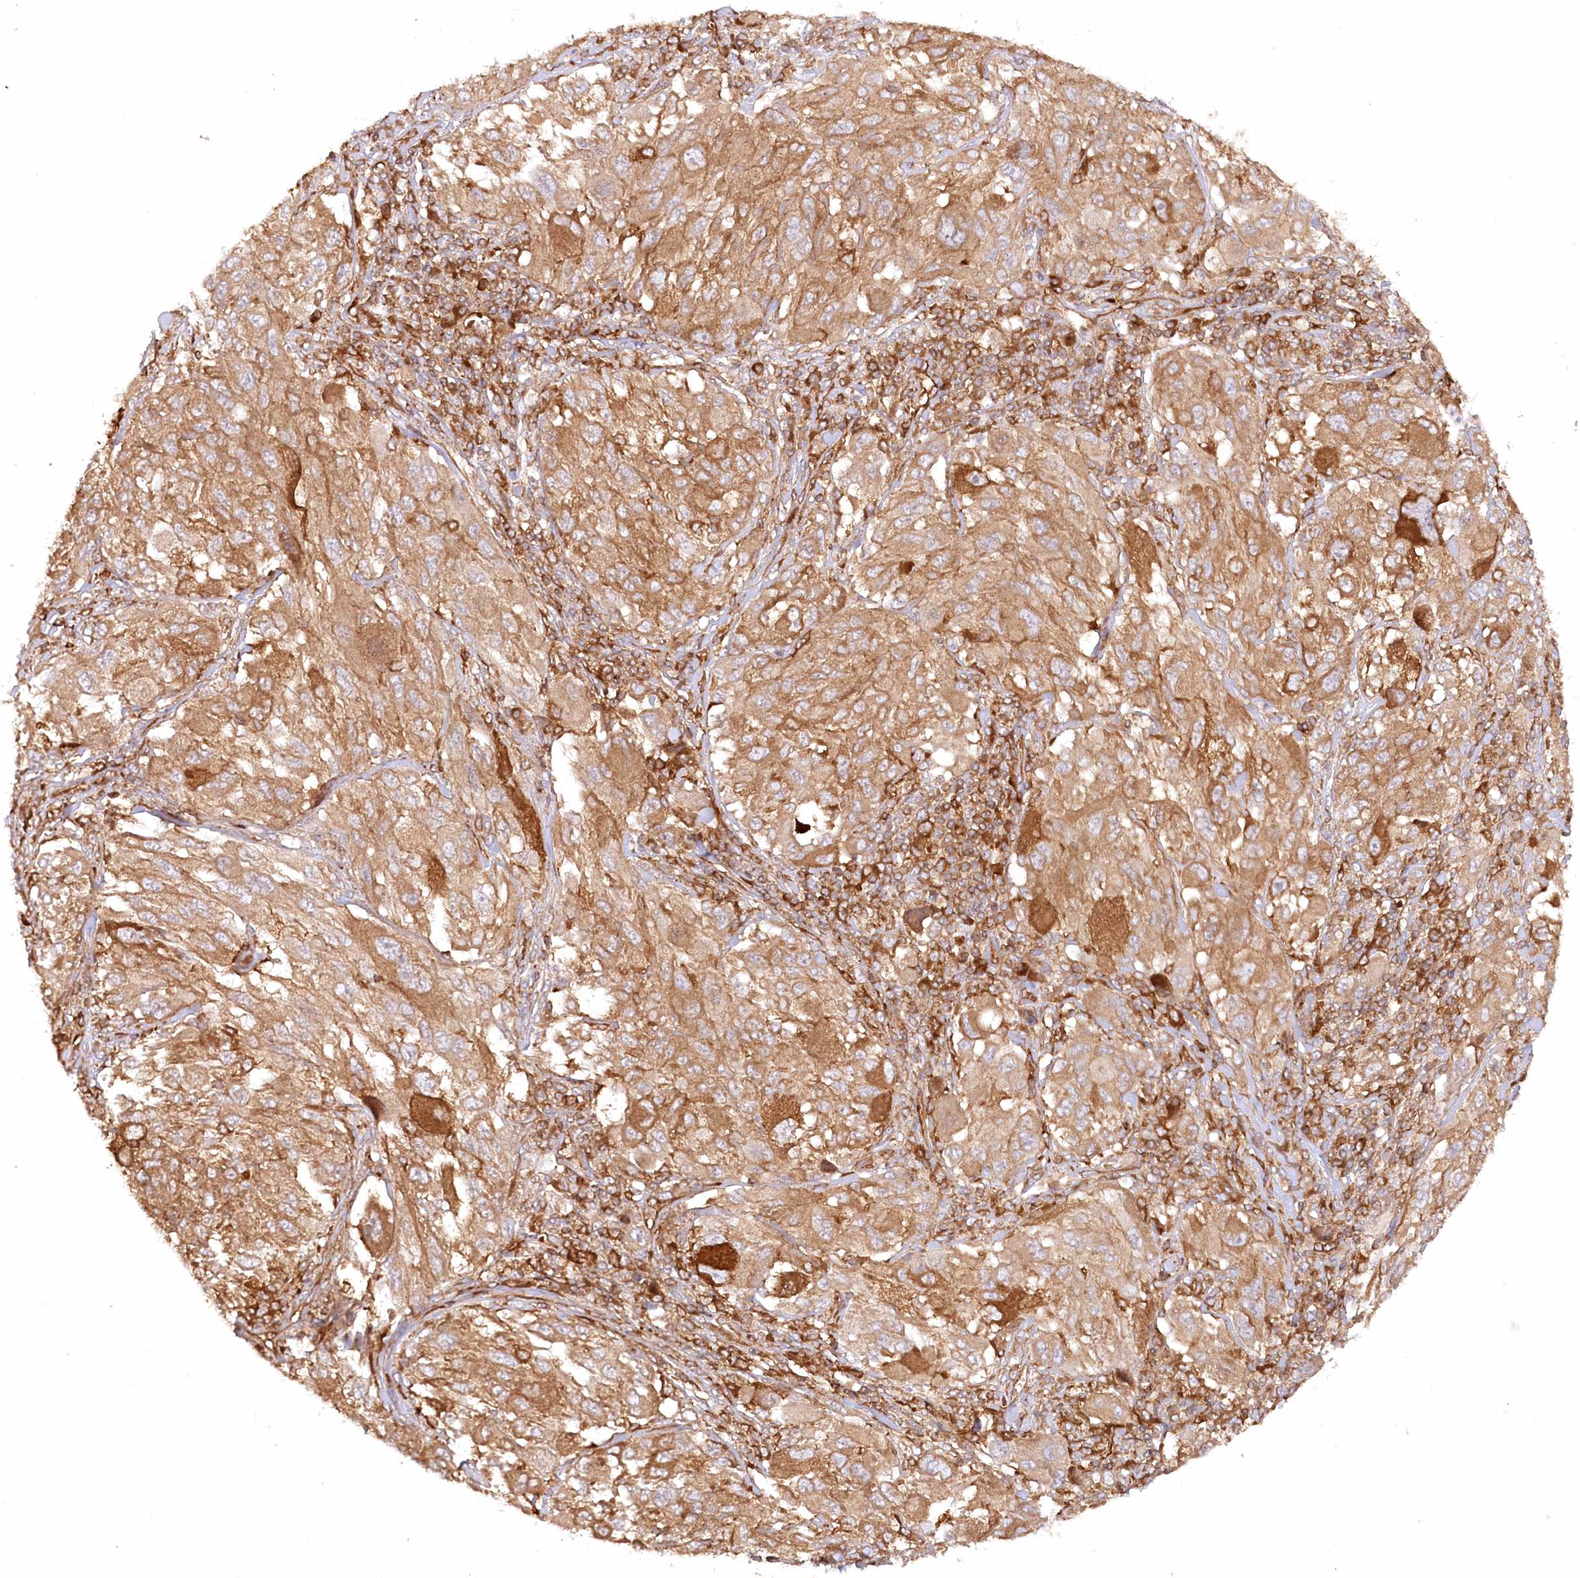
{"staining": {"intensity": "moderate", "quantity": ">75%", "location": "cytoplasmic/membranous"}, "tissue": "melanoma", "cell_type": "Tumor cells", "image_type": "cancer", "snomed": [{"axis": "morphology", "description": "Malignant melanoma, NOS"}, {"axis": "topography", "description": "Skin"}], "caption": "An IHC photomicrograph of neoplastic tissue is shown. Protein staining in brown labels moderate cytoplasmic/membranous positivity in melanoma within tumor cells.", "gene": "PAIP2", "patient": {"sex": "female", "age": 91}}